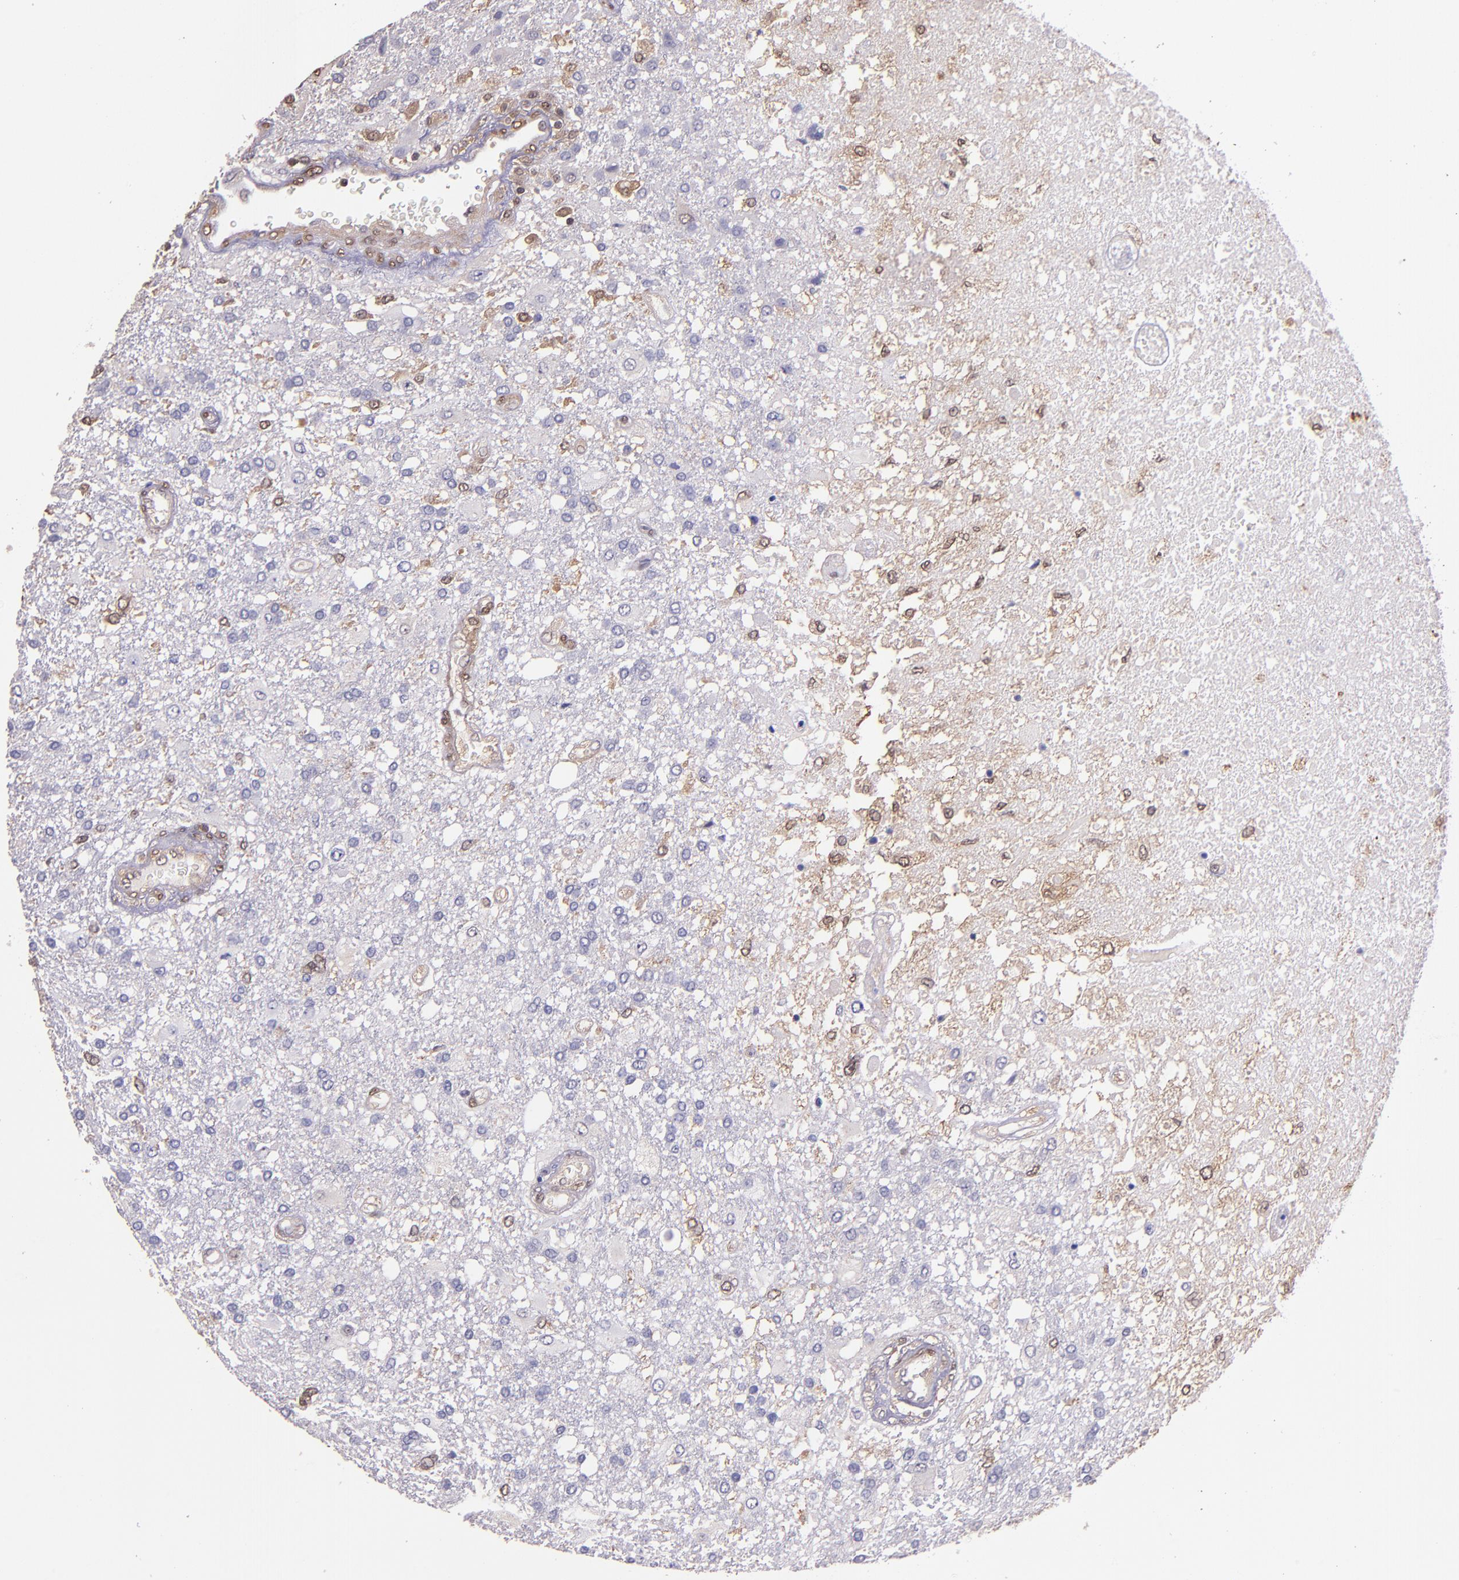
{"staining": {"intensity": "negative", "quantity": "none", "location": "none"}, "tissue": "glioma", "cell_type": "Tumor cells", "image_type": "cancer", "snomed": [{"axis": "morphology", "description": "Glioma, malignant, High grade"}, {"axis": "topography", "description": "Cerebral cortex"}], "caption": "The micrograph exhibits no significant positivity in tumor cells of glioma.", "gene": "STAT6", "patient": {"sex": "male", "age": 79}}